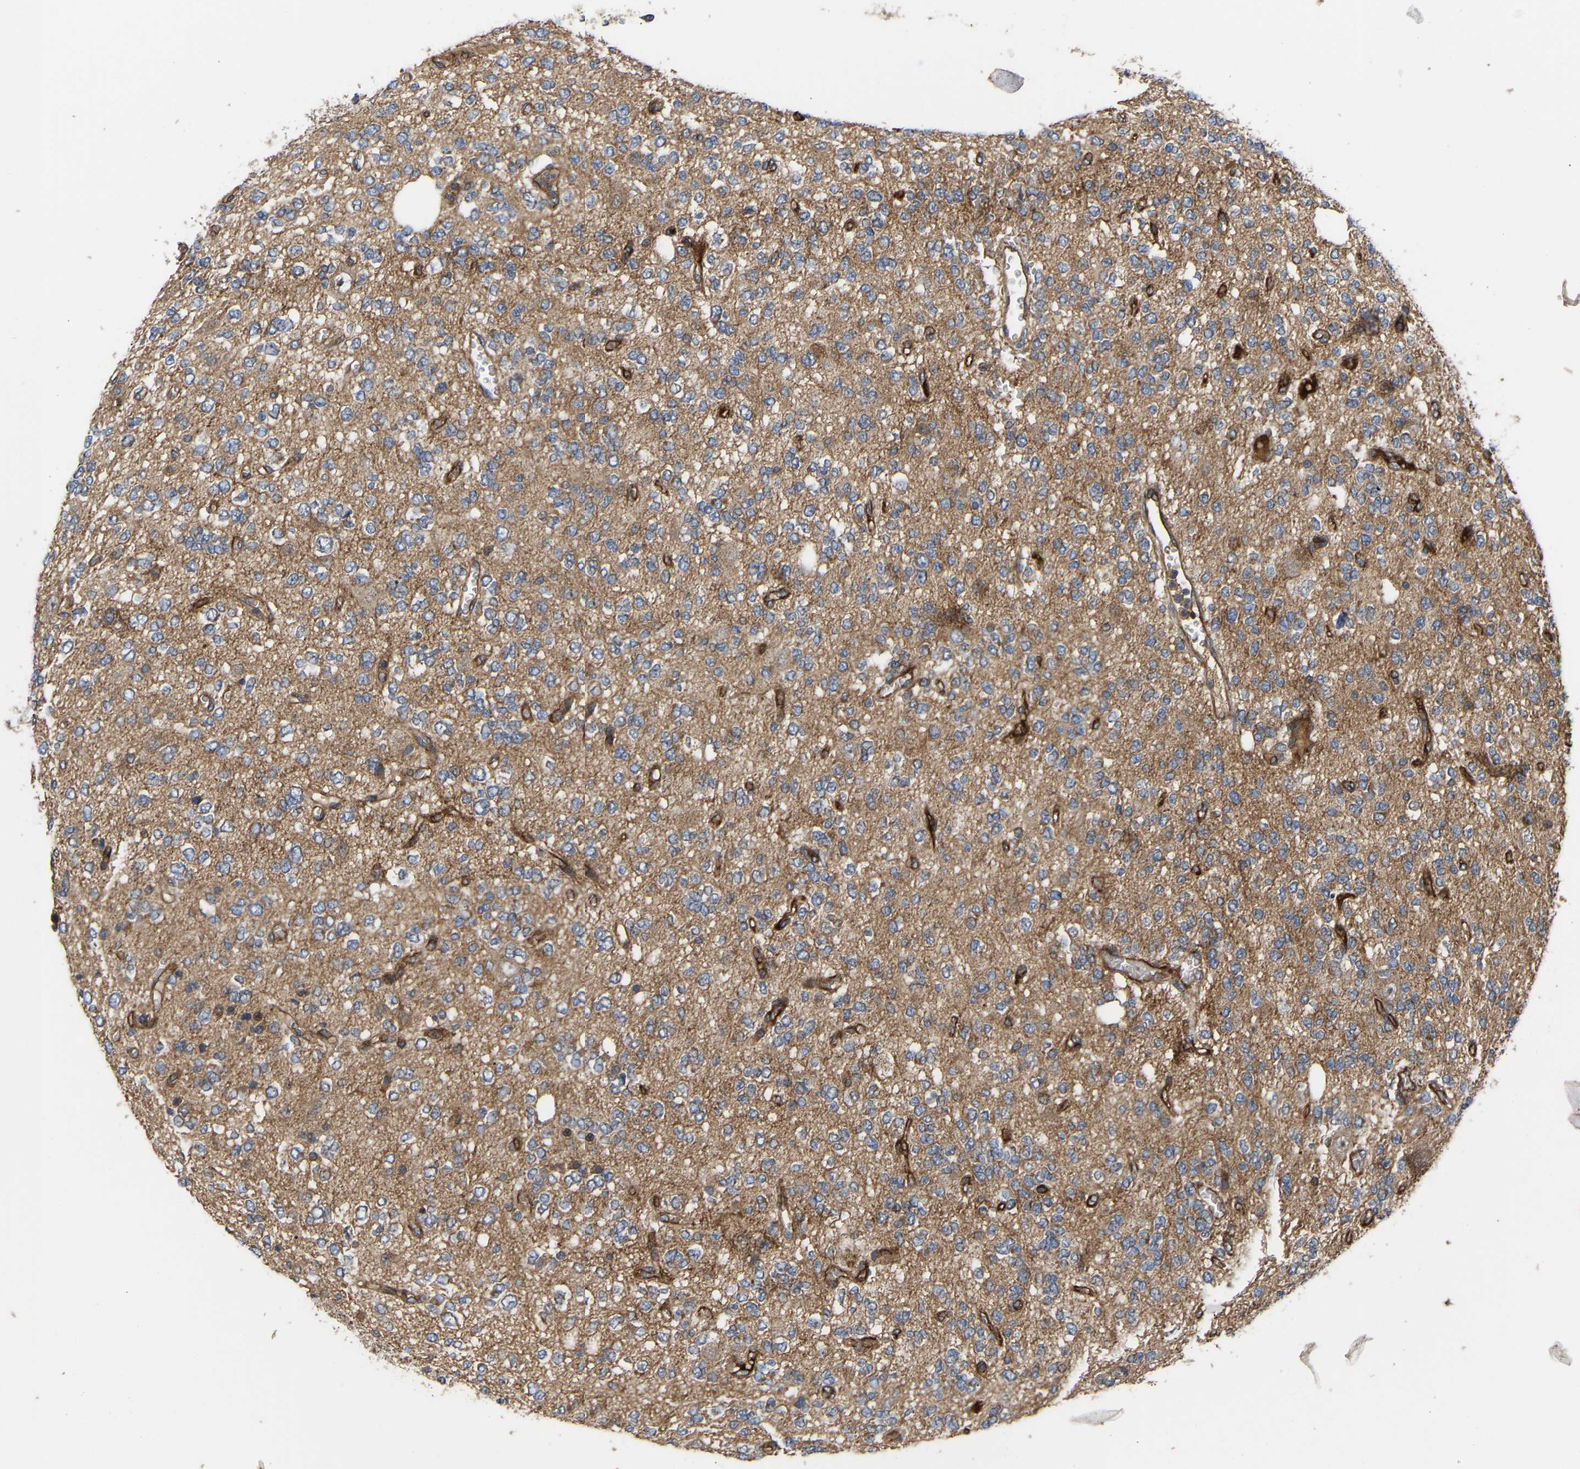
{"staining": {"intensity": "moderate", "quantity": "25%-75%", "location": "cytoplasmic/membranous"}, "tissue": "glioma", "cell_type": "Tumor cells", "image_type": "cancer", "snomed": [{"axis": "morphology", "description": "Glioma, malignant, Low grade"}, {"axis": "topography", "description": "Brain"}], "caption": "Malignant glioma (low-grade) stained with IHC reveals moderate cytoplasmic/membranous staining in approximately 25%-75% of tumor cells.", "gene": "STAU1", "patient": {"sex": "male", "age": 38}}